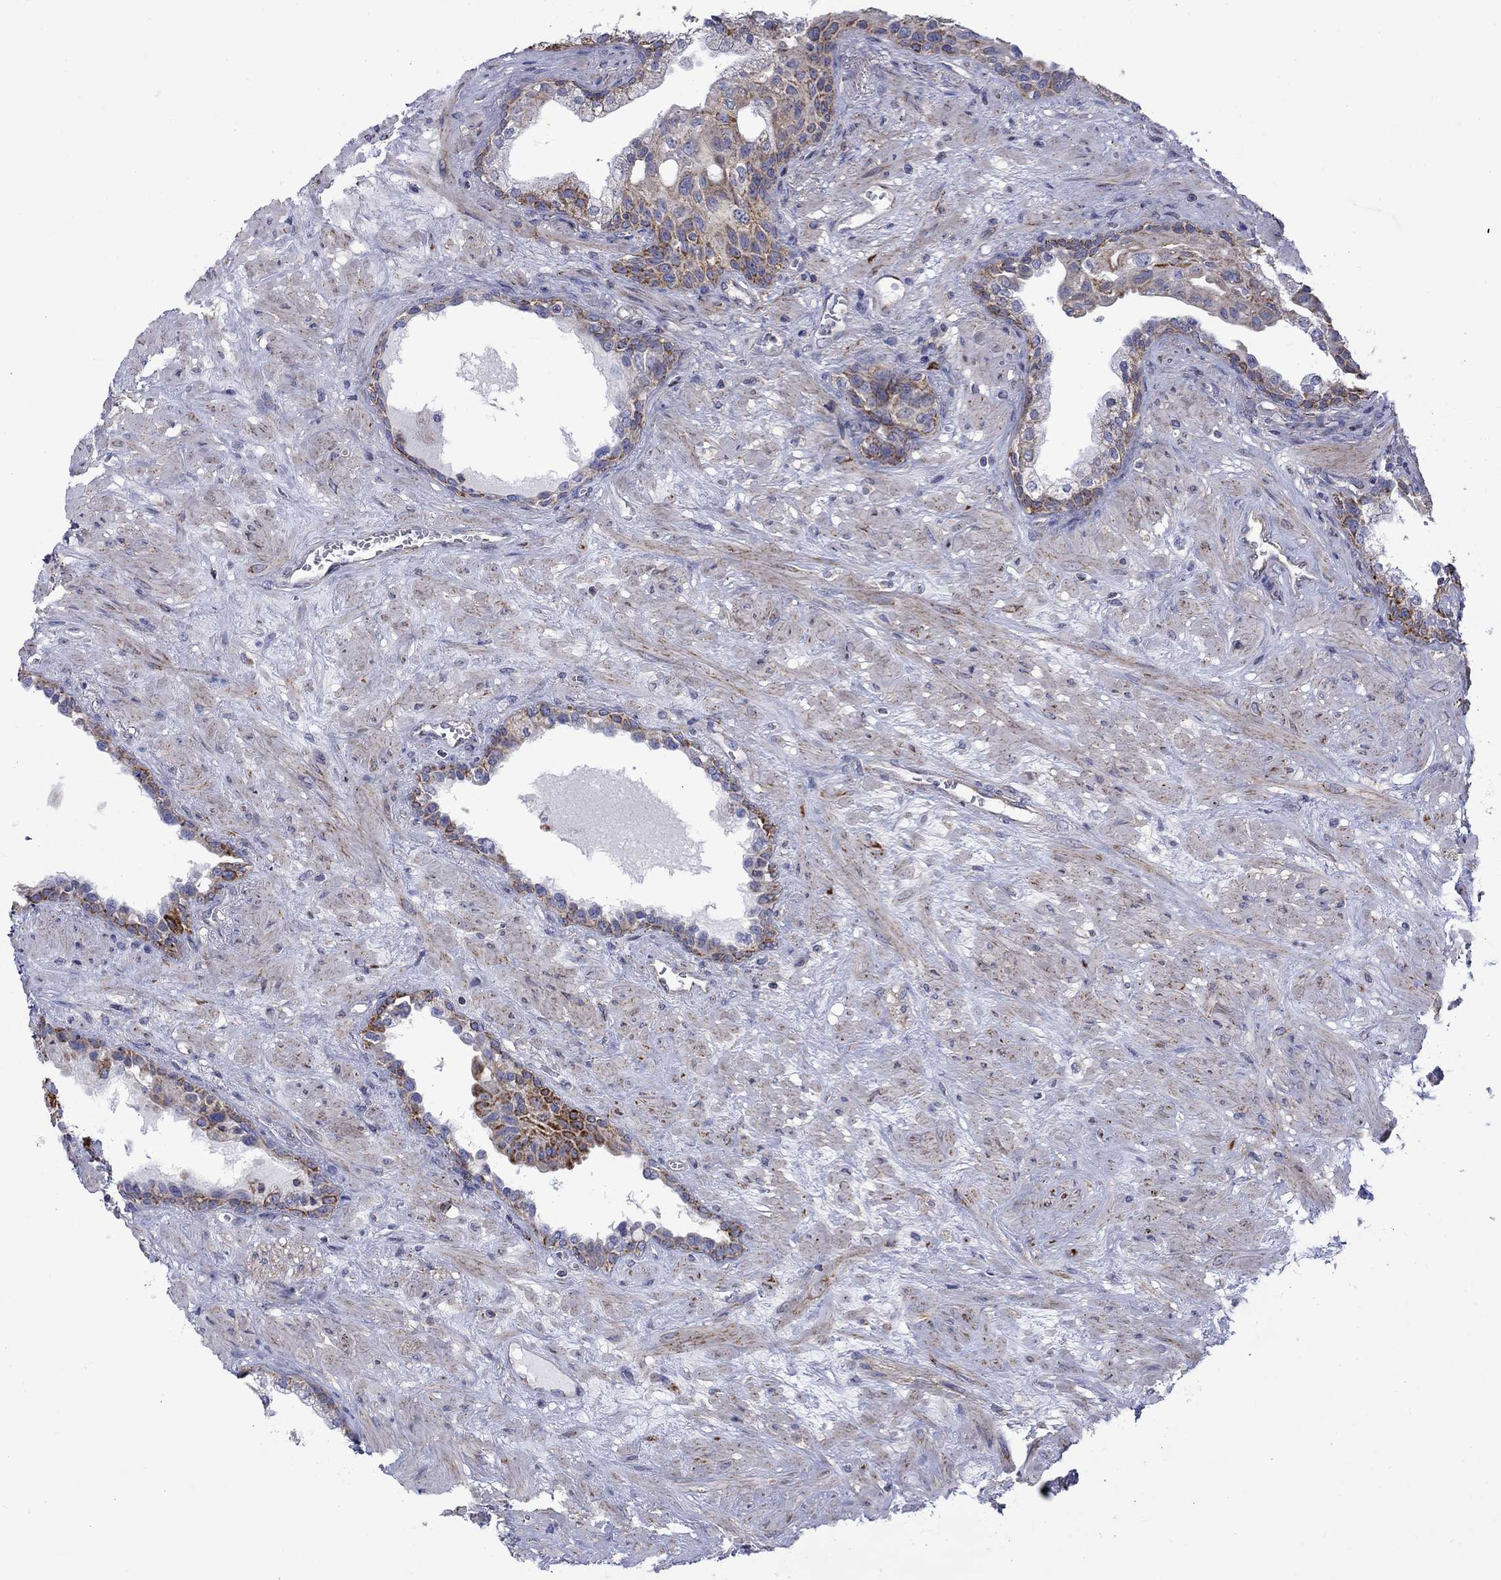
{"staining": {"intensity": "strong", "quantity": "25%-75%", "location": "cytoplasmic/membranous"}, "tissue": "prostate", "cell_type": "Glandular cells", "image_type": "normal", "snomed": [{"axis": "morphology", "description": "Normal tissue, NOS"}, {"axis": "topography", "description": "Prostate"}], "caption": "Protein staining of normal prostate displays strong cytoplasmic/membranous expression in about 25%-75% of glandular cells. The staining was performed using DAB, with brown indicating positive protein expression. Nuclei are stained blue with hematoxylin.", "gene": "CISD1", "patient": {"sex": "male", "age": 63}}